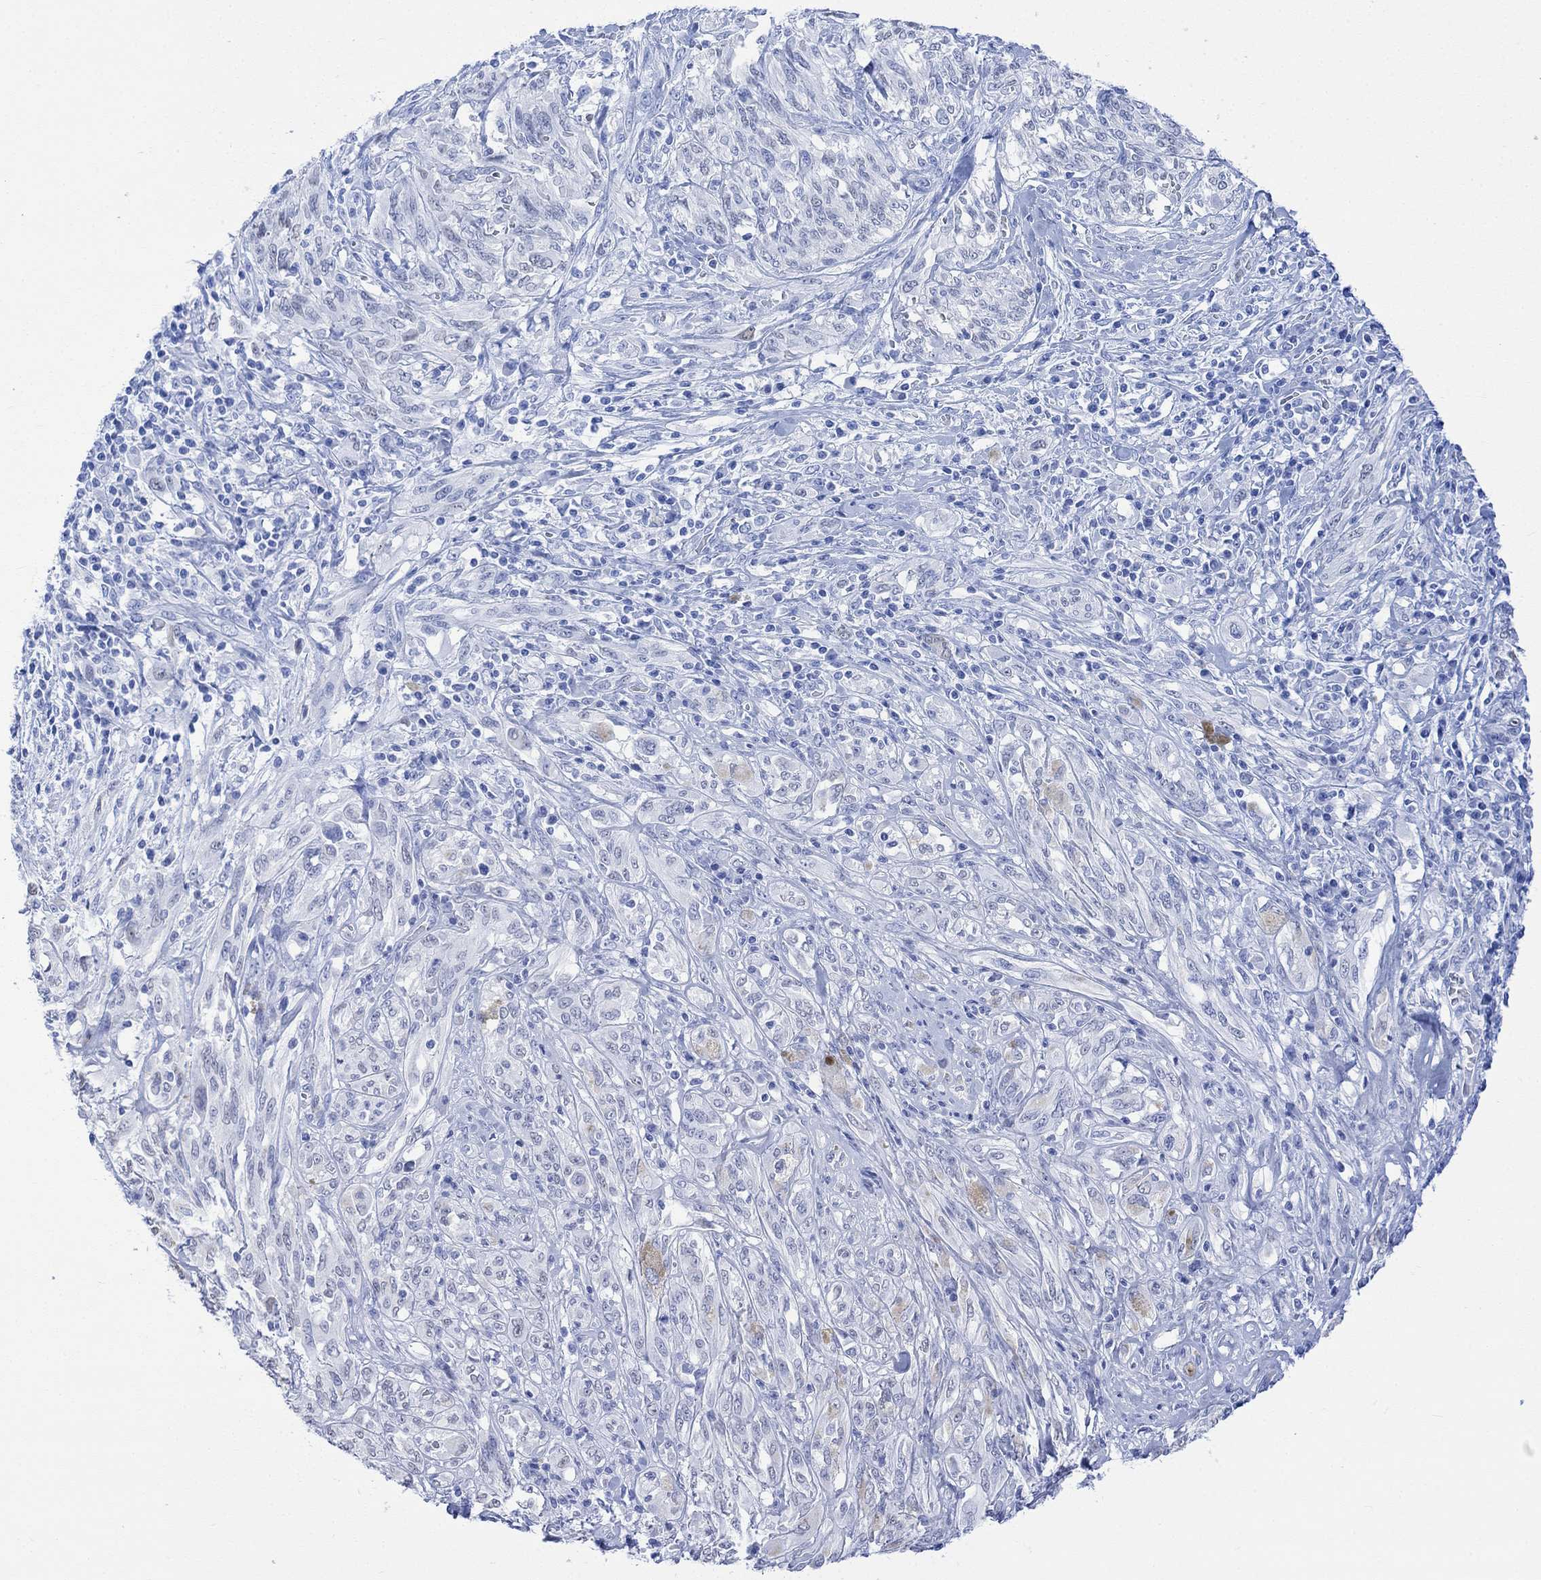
{"staining": {"intensity": "negative", "quantity": "none", "location": "none"}, "tissue": "melanoma", "cell_type": "Tumor cells", "image_type": "cancer", "snomed": [{"axis": "morphology", "description": "Malignant melanoma, NOS"}, {"axis": "topography", "description": "Skin"}], "caption": "Human malignant melanoma stained for a protein using immunohistochemistry (IHC) shows no positivity in tumor cells.", "gene": "CELF4", "patient": {"sex": "female", "age": 91}}